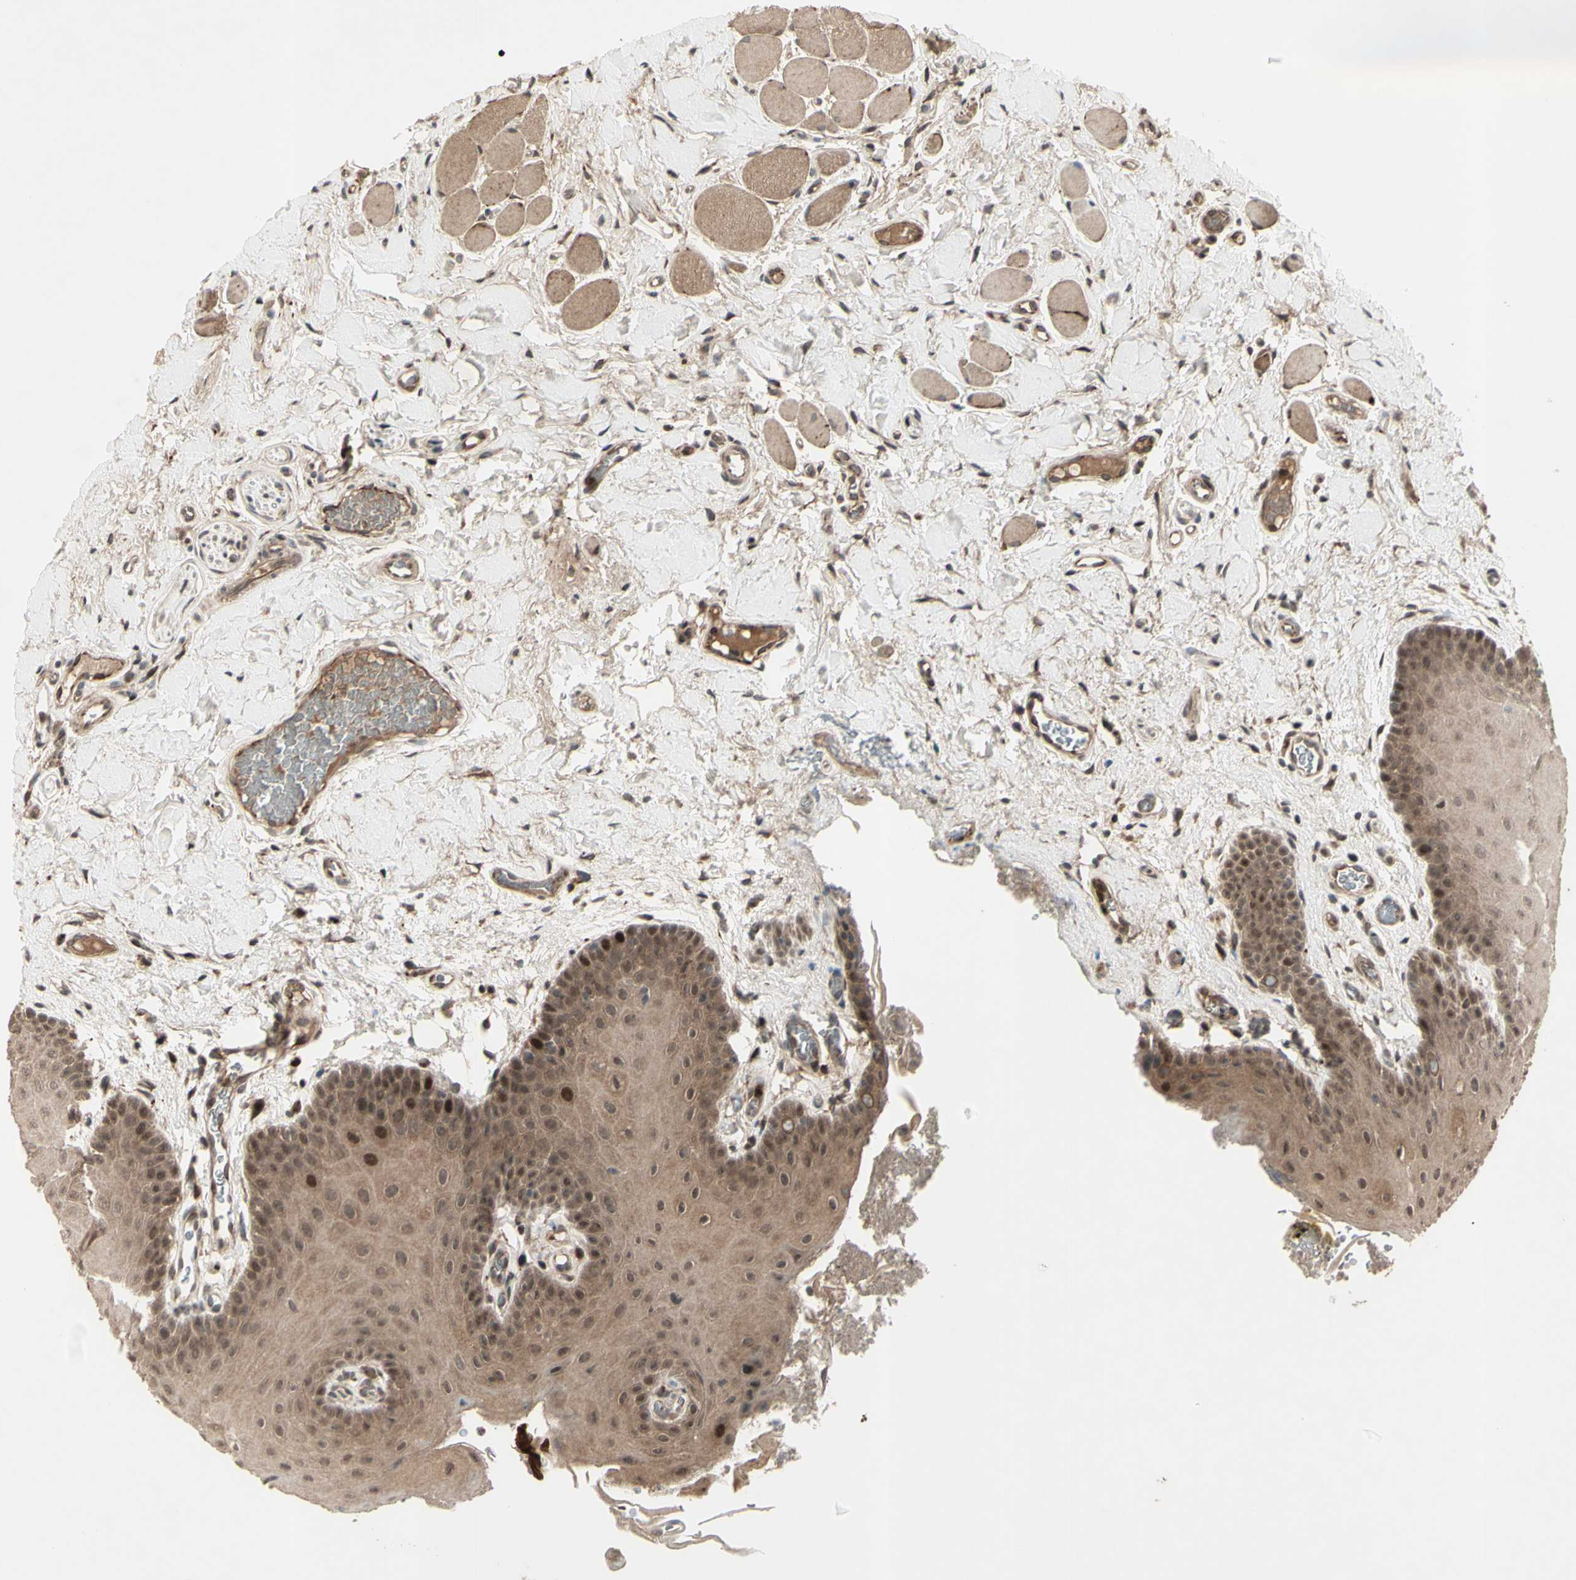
{"staining": {"intensity": "moderate", "quantity": ">75%", "location": "cytoplasmic/membranous,nuclear"}, "tissue": "oral mucosa", "cell_type": "Squamous epithelial cells", "image_type": "normal", "snomed": [{"axis": "morphology", "description": "Normal tissue, NOS"}, {"axis": "topography", "description": "Oral tissue"}], "caption": "An IHC photomicrograph of normal tissue is shown. Protein staining in brown highlights moderate cytoplasmic/membranous,nuclear positivity in oral mucosa within squamous epithelial cells.", "gene": "MLF2", "patient": {"sex": "male", "age": 54}}